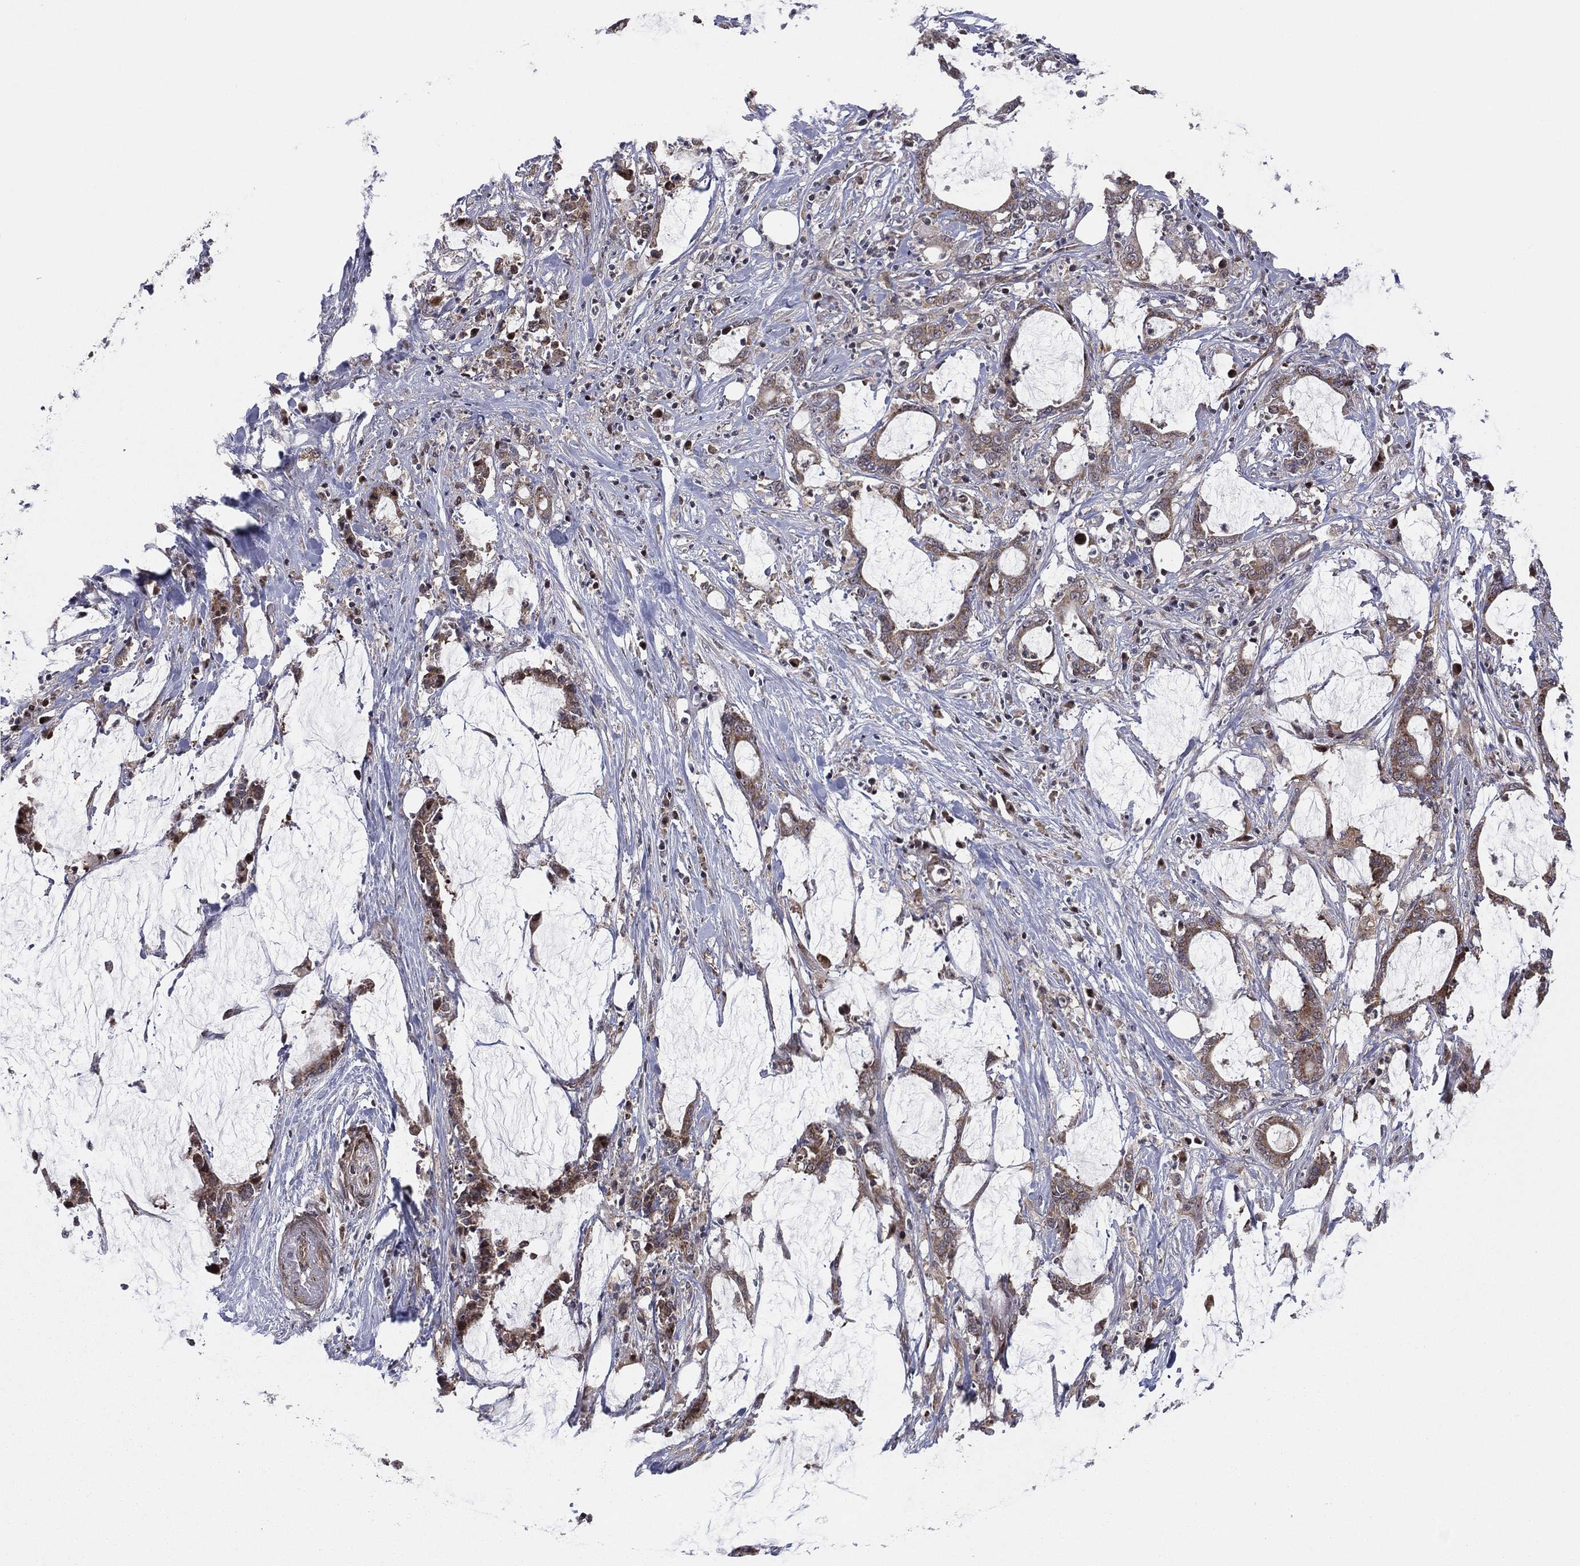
{"staining": {"intensity": "moderate", "quantity": "25%-75%", "location": "cytoplasmic/membranous"}, "tissue": "stomach cancer", "cell_type": "Tumor cells", "image_type": "cancer", "snomed": [{"axis": "morphology", "description": "Adenocarcinoma, NOS"}, {"axis": "topography", "description": "Stomach, upper"}], "caption": "Adenocarcinoma (stomach) tissue demonstrates moderate cytoplasmic/membranous positivity in about 25%-75% of tumor cells, visualized by immunohistochemistry.", "gene": "SNCG", "patient": {"sex": "male", "age": 68}}